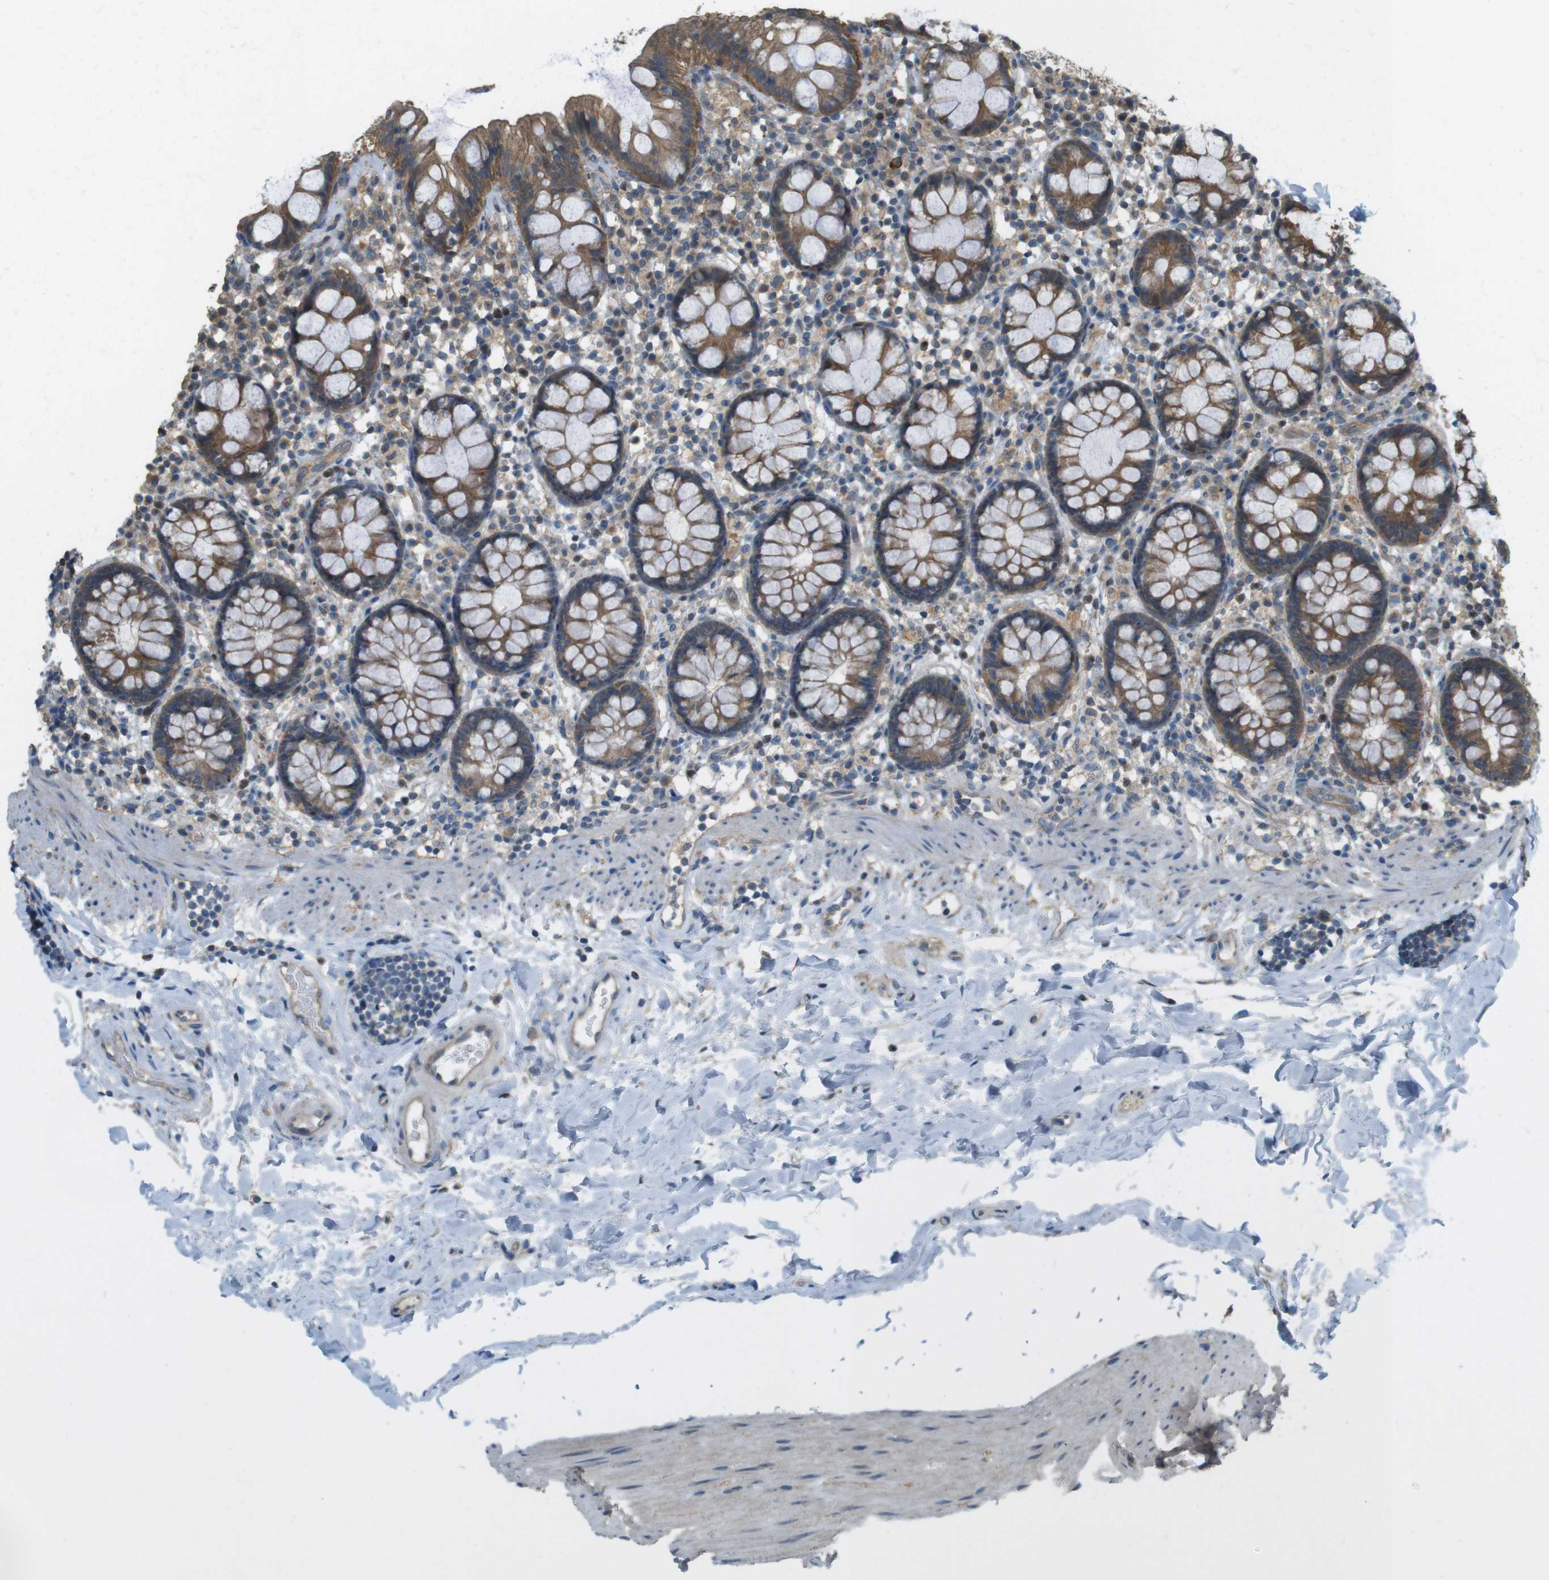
{"staining": {"intensity": "weak", "quantity": ">75%", "location": "cytoplasmic/membranous"}, "tissue": "colon", "cell_type": "Endothelial cells", "image_type": "normal", "snomed": [{"axis": "morphology", "description": "Normal tissue, NOS"}, {"axis": "topography", "description": "Colon"}], "caption": "Protein expression analysis of normal human colon reveals weak cytoplasmic/membranous staining in approximately >75% of endothelial cells. (Stains: DAB in brown, nuclei in blue, Microscopy: brightfield microscopy at high magnification).", "gene": "ZDHHC20", "patient": {"sex": "female", "age": 80}}